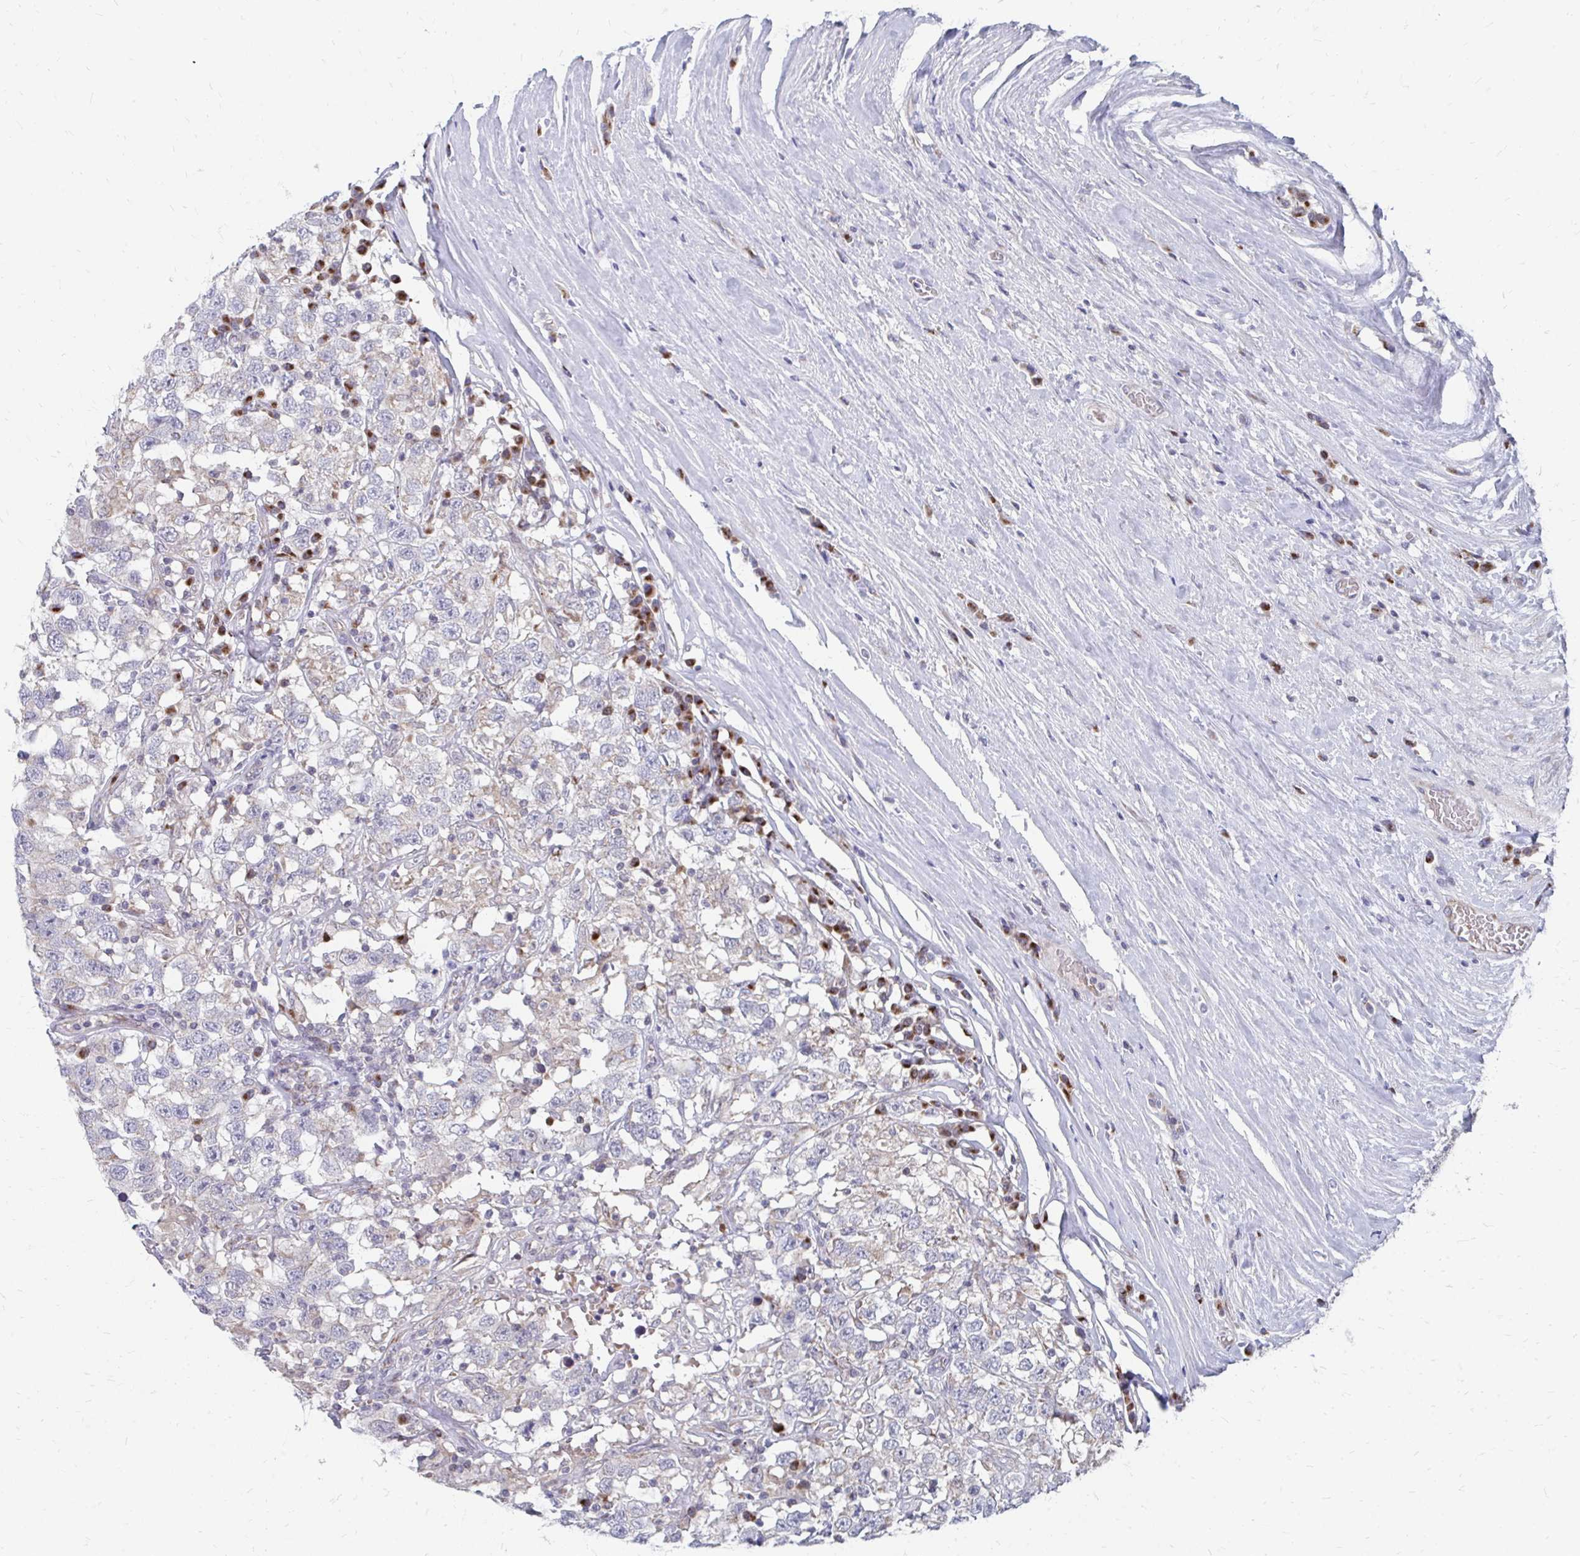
{"staining": {"intensity": "negative", "quantity": "none", "location": "none"}, "tissue": "testis cancer", "cell_type": "Tumor cells", "image_type": "cancer", "snomed": [{"axis": "morphology", "description": "Seminoma, NOS"}, {"axis": "topography", "description": "Testis"}], "caption": "Tumor cells show no significant positivity in testis seminoma.", "gene": "PABIR3", "patient": {"sex": "male", "age": 41}}